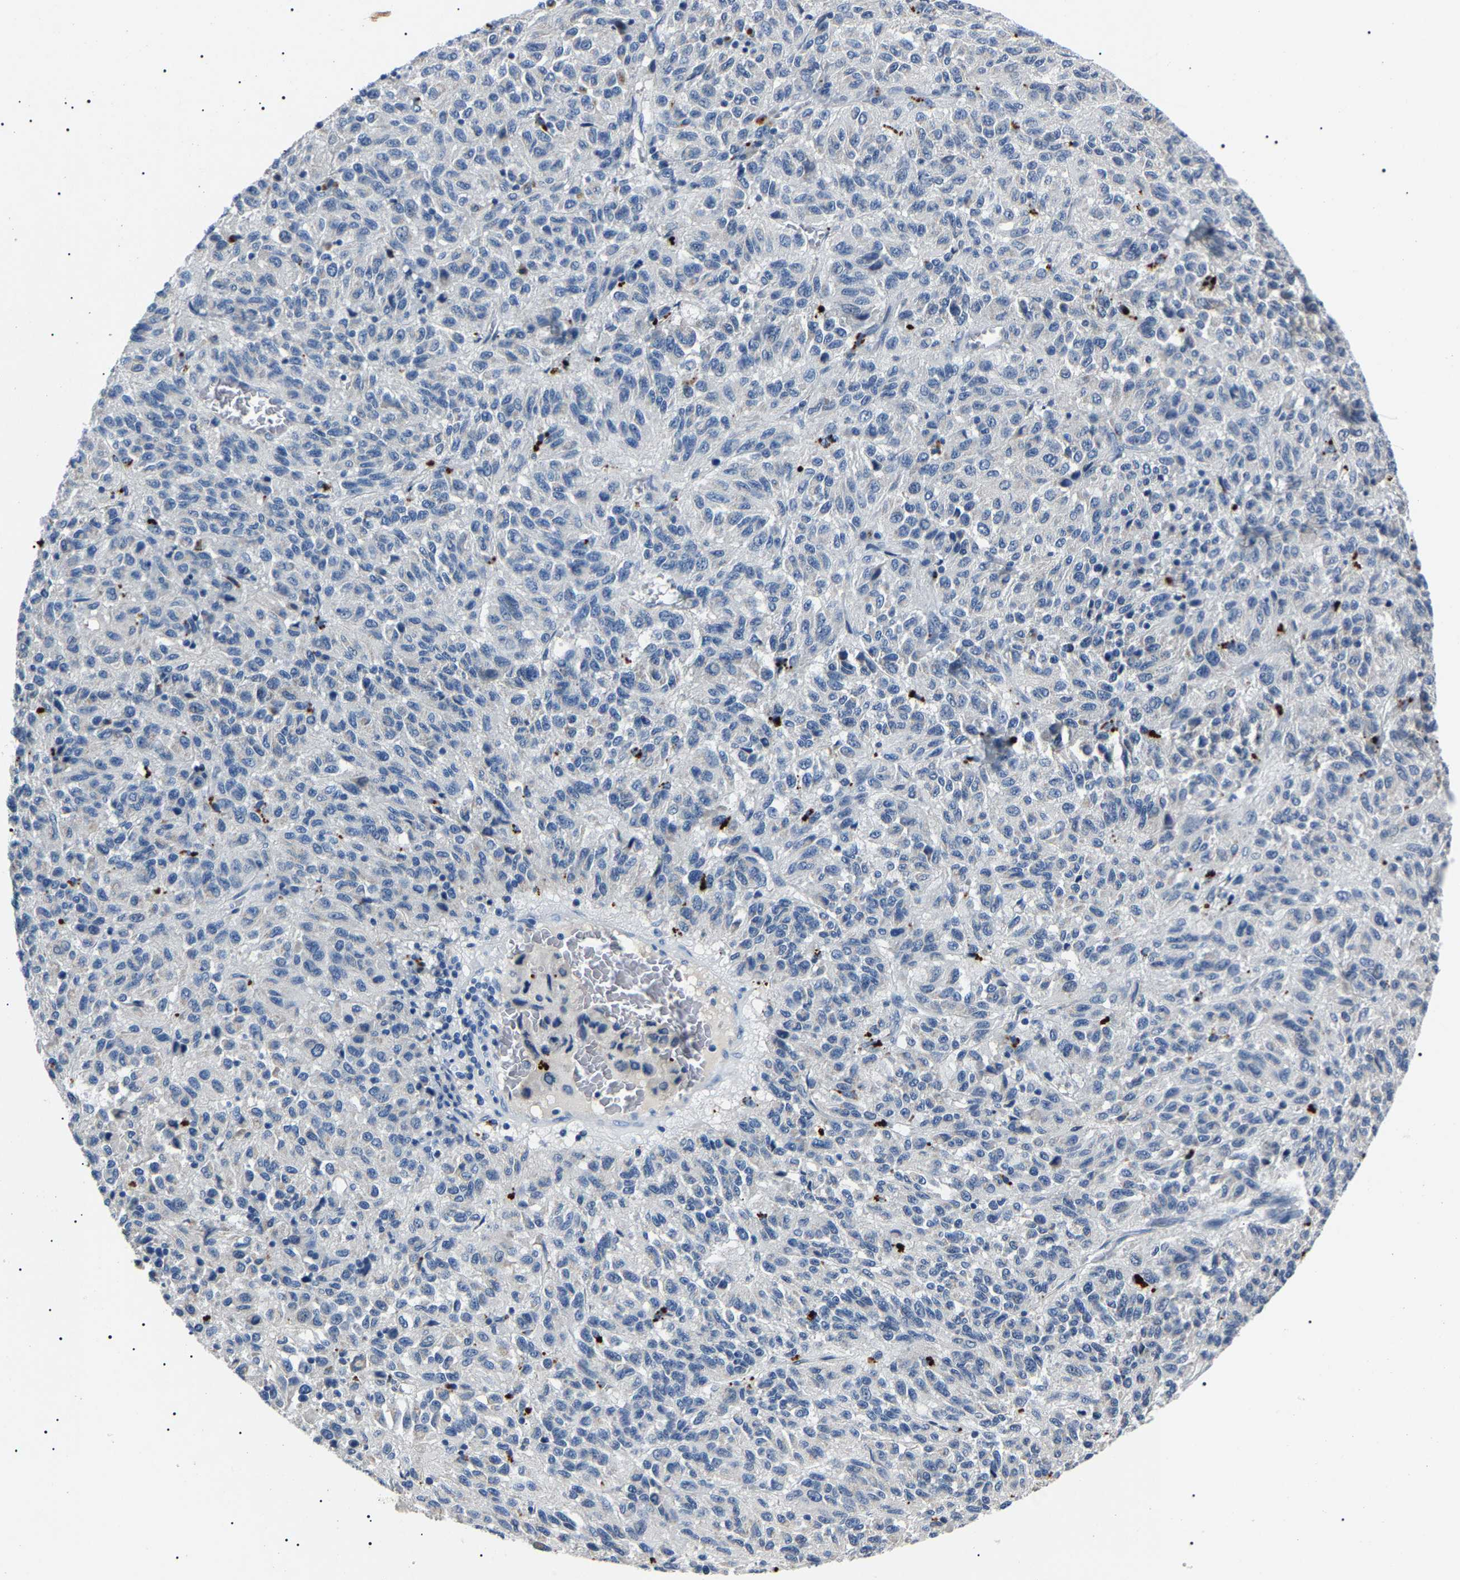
{"staining": {"intensity": "negative", "quantity": "none", "location": "none"}, "tissue": "melanoma", "cell_type": "Tumor cells", "image_type": "cancer", "snomed": [{"axis": "morphology", "description": "Malignant melanoma, Metastatic site"}, {"axis": "topography", "description": "Lung"}], "caption": "Tumor cells are negative for brown protein staining in malignant melanoma (metastatic site).", "gene": "KLK15", "patient": {"sex": "male", "age": 64}}